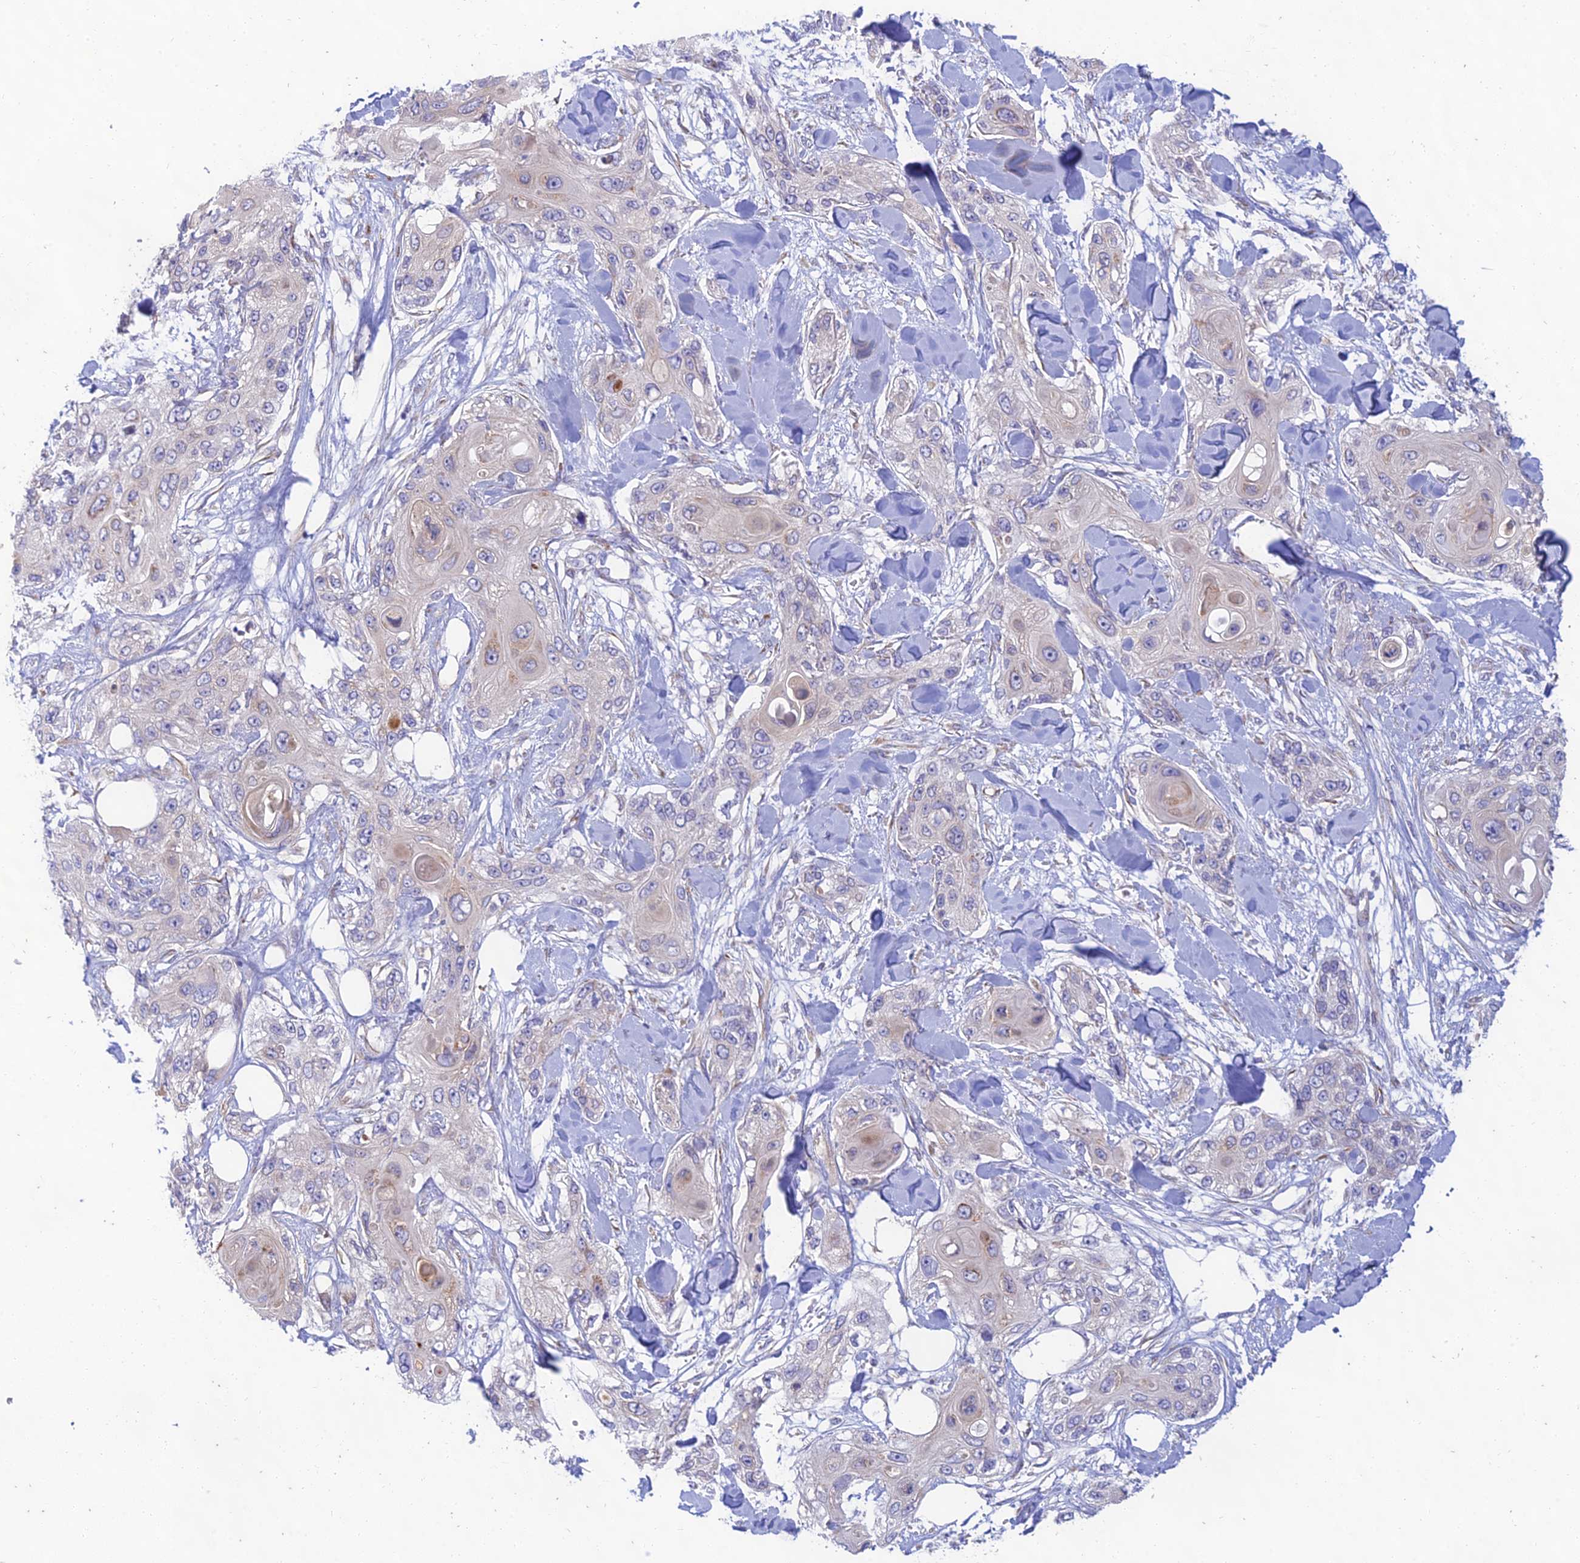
{"staining": {"intensity": "negative", "quantity": "none", "location": "none"}, "tissue": "skin cancer", "cell_type": "Tumor cells", "image_type": "cancer", "snomed": [{"axis": "morphology", "description": "Normal tissue, NOS"}, {"axis": "morphology", "description": "Squamous cell carcinoma, NOS"}, {"axis": "topography", "description": "Skin"}], "caption": "DAB (3,3'-diaminobenzidine) immunohistochemical staining of human skin cancer (squamous cell carcinoma) reveals no significant staining in tumor cells.", "gene": "PTCD2", "patient": {"sex": "male", "age": 72}}